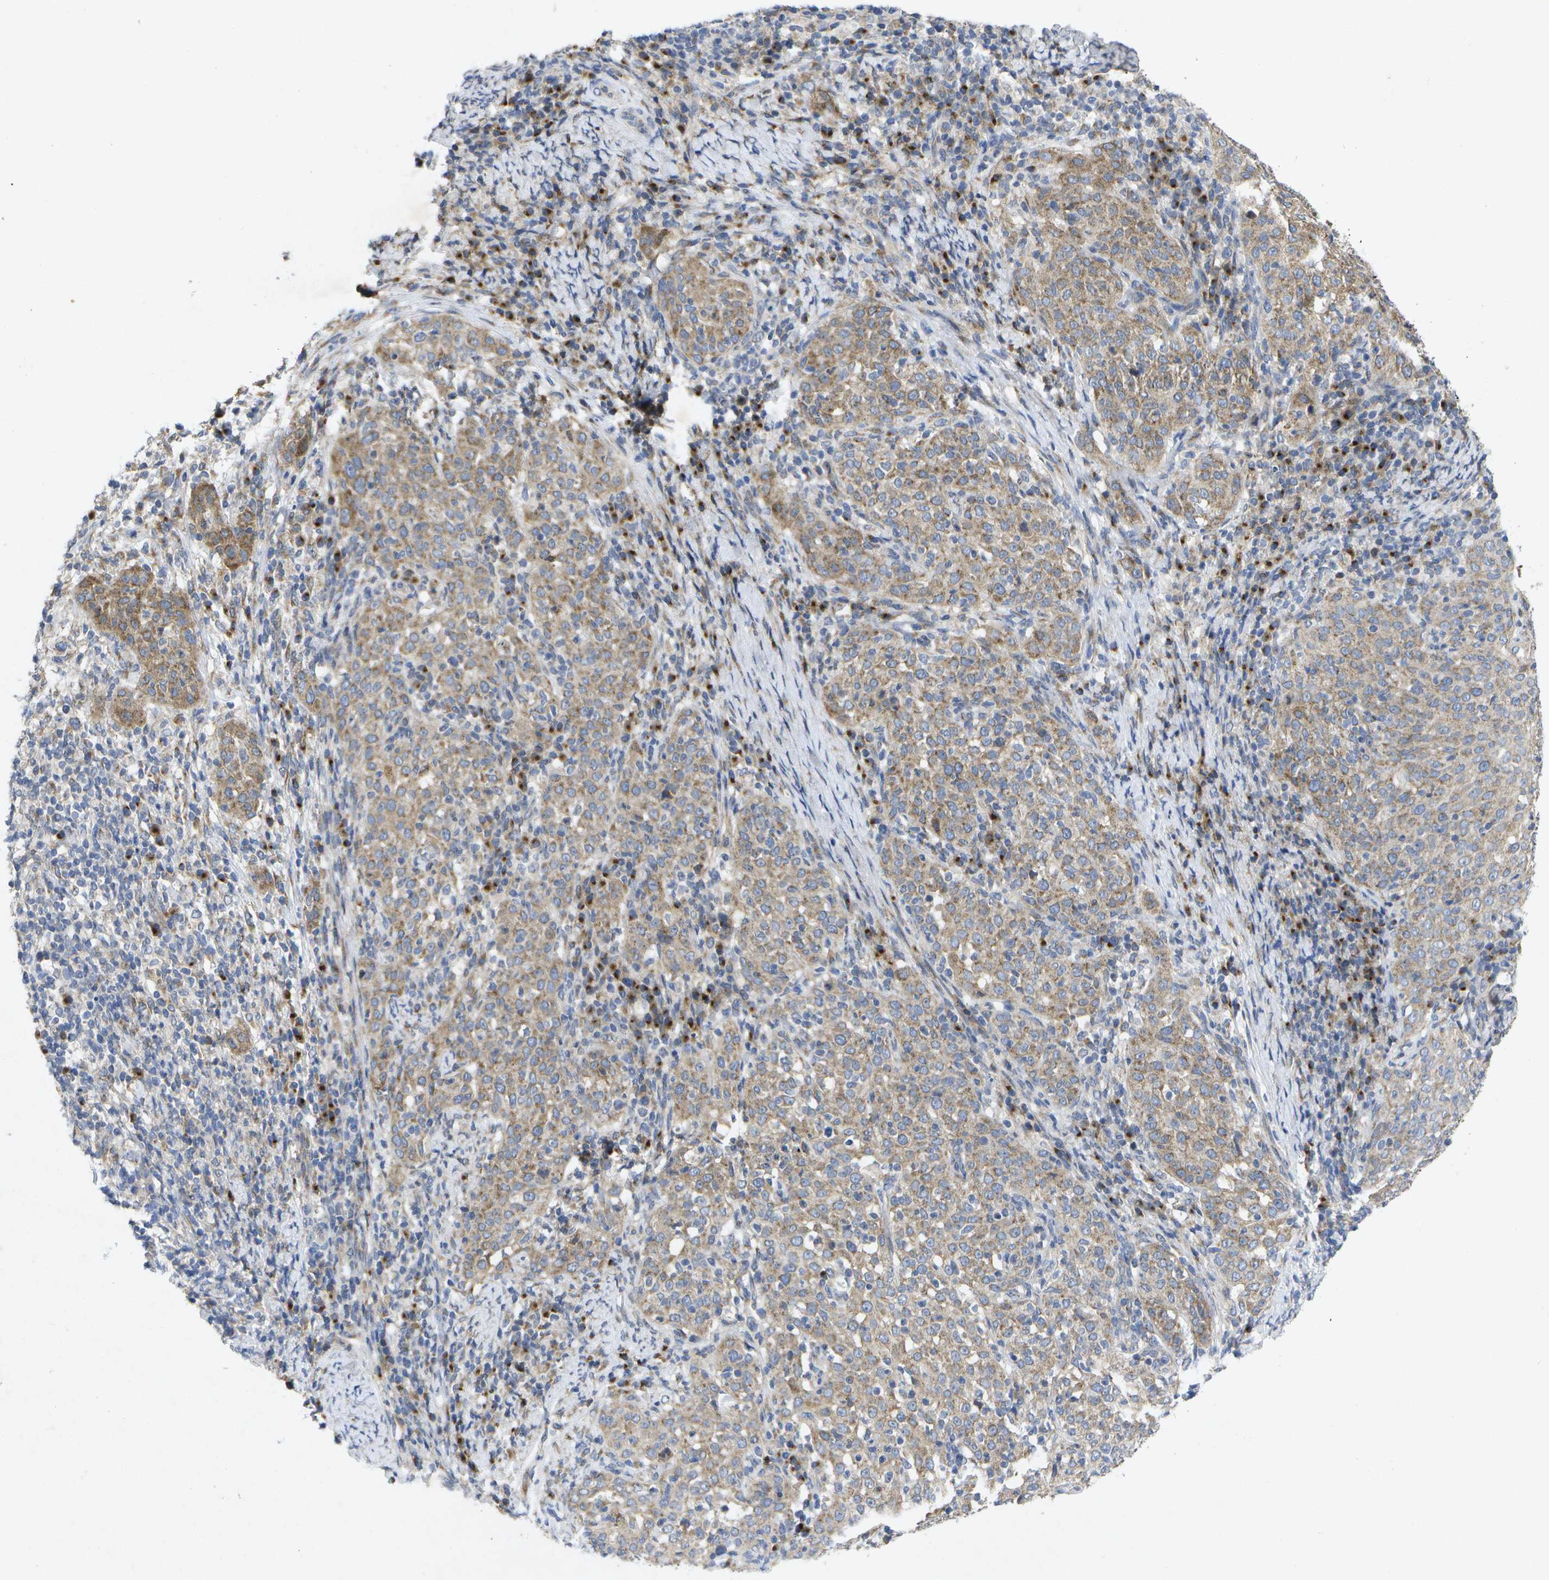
{"staining": {"intensity": "moderate", "quantity": ">75%", "location": "cytoplasmic/membranous"}, "tissue": "cervical cancer", "cell_type": "Tumor cells", "image_type": "cancer", "snomed": [{"axis": "morphology", "description": "Squamous cell carcinoma, NOS"}, {"axis": "topography", "description": "Cervix"}], "caption": "A photomicrograph of human cervical squamous cell carcinoma stained for a protein displays moderate cytoplasmic/membranous brown staining in tumor cells.", "gene": "KDELR1", "patient": {"sex": "female", "age": 51}}